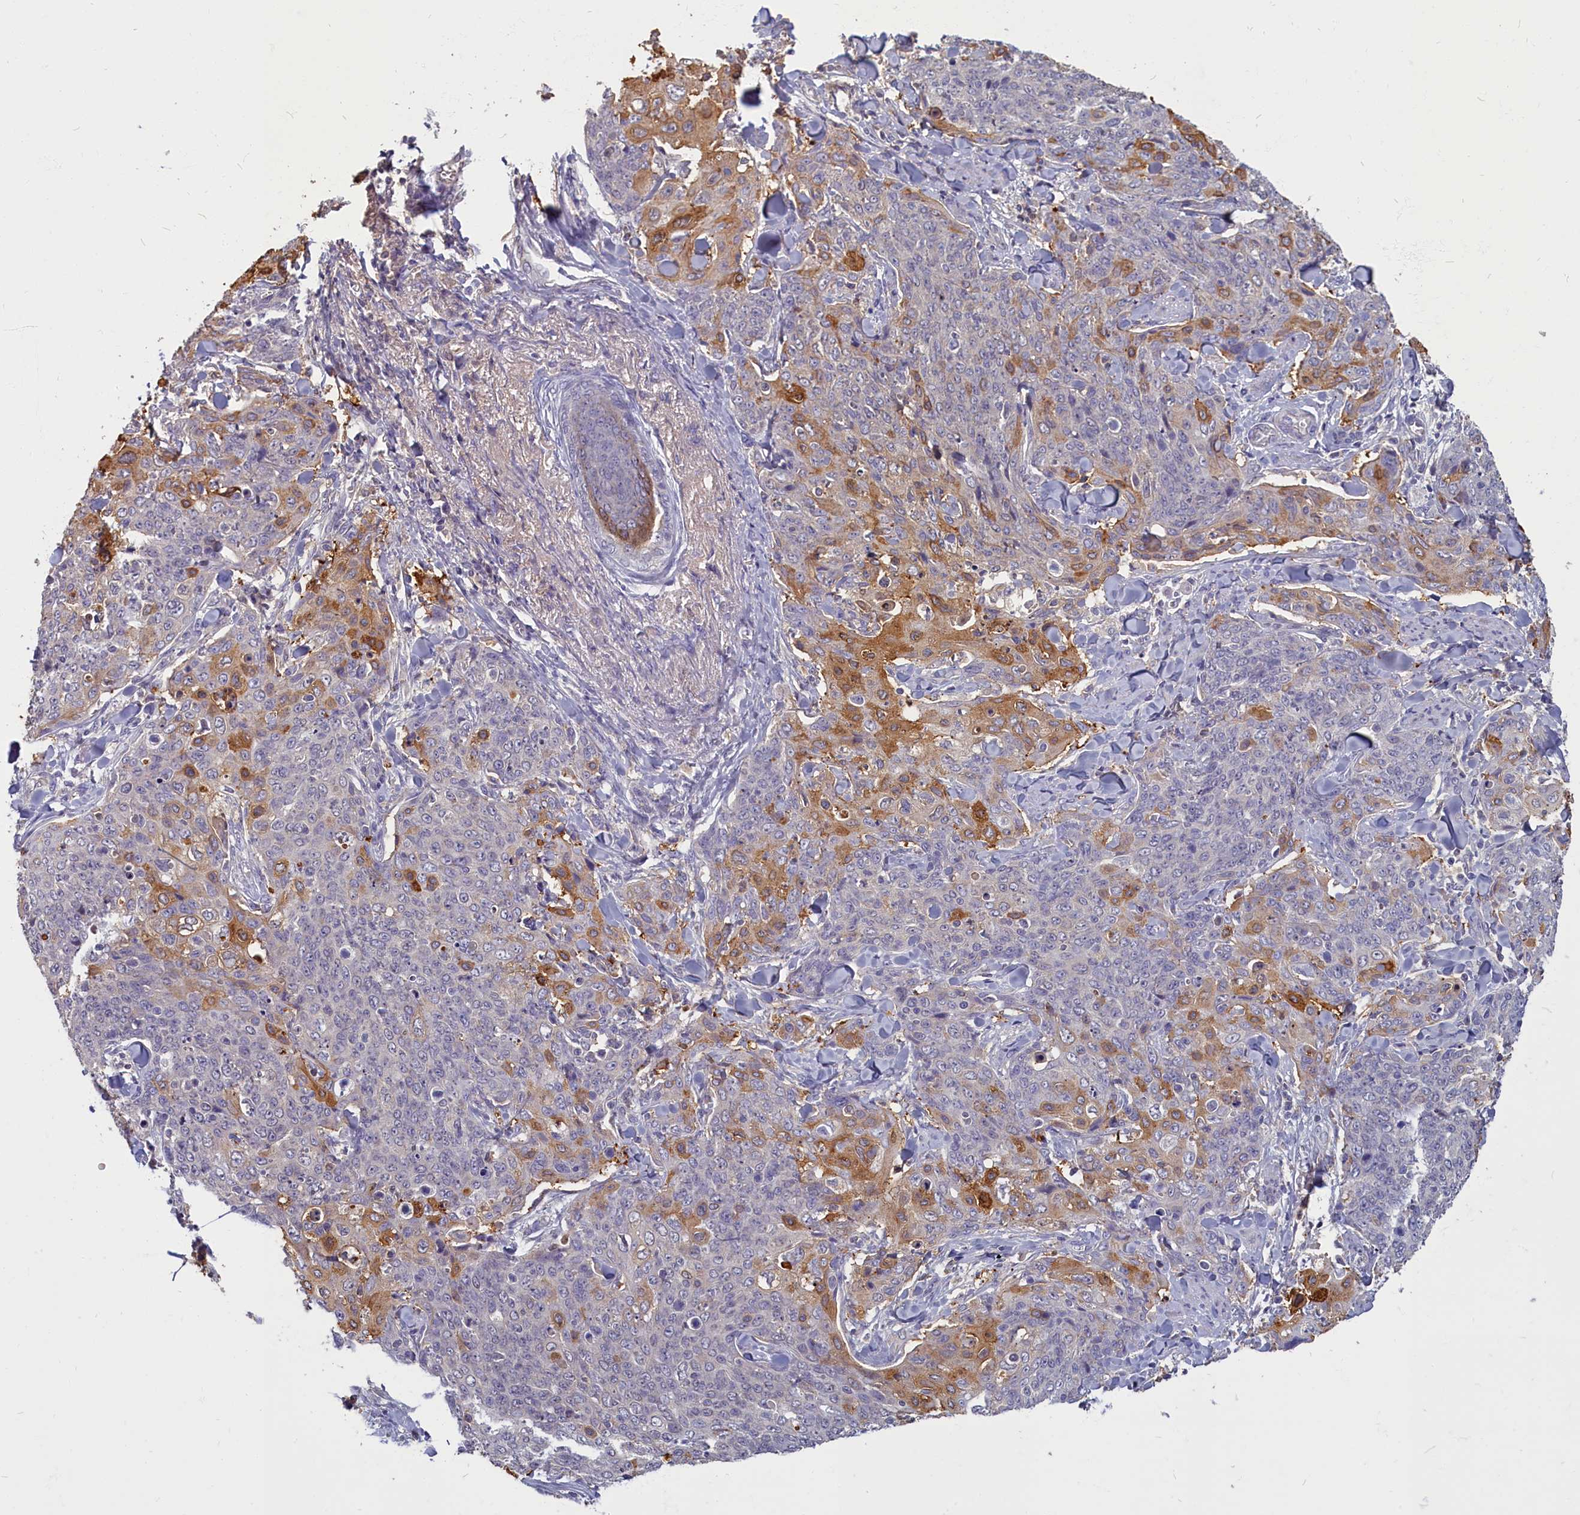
{"staining": {"intensity": "moderate", "quantity": "25%-75%", "location": "cytoplasmic/membranous"}, "tissue": "skin cancer", "cell_type": "Tumor cells", "image_type": "cancer", "snomed": [{"axis": "morphology", "description": "Squamous cell carcinoma, NOS"}, {"axis": "topography", "description": "Skin"}, {"axis": "topography", "description": "Vulva"}], "caption": "About 25%-75% of tumor cells in human skin cancer (squamous cell carcinoma) exhibit moderate cytoplasmic/membranous protein staining as visualized by brown immunohistochemical staining.", "gene": "SV2C", "patient": {"sex": "female", "age": 85}}